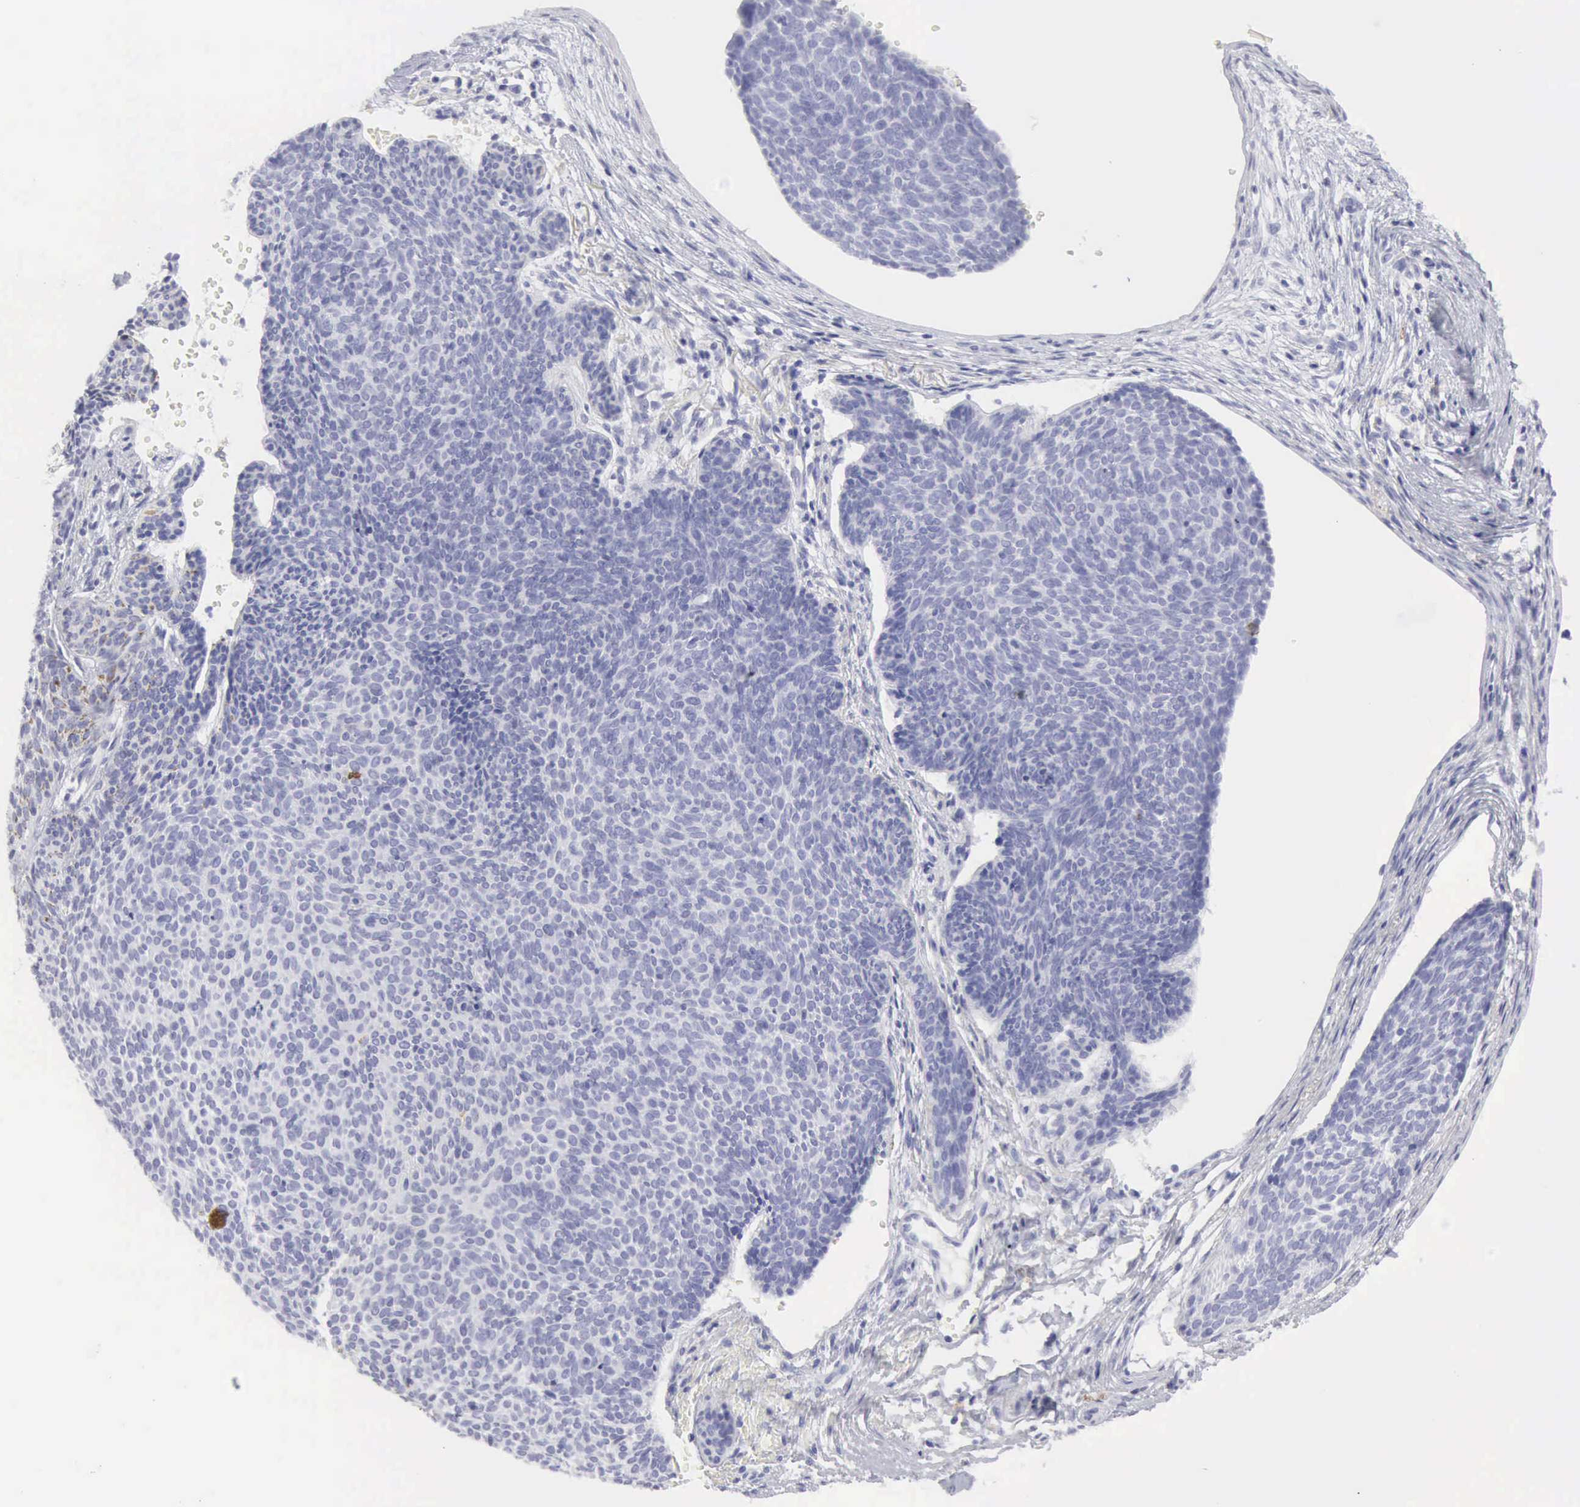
{"staining": {"intensity": "negative", "quantity": "none", "location": "none"}, "tissue": "skin cancer", "cell_type": "Tumor cells", "image_type": "cancer", "snomed": [{"axis": "morphology", "description": "Basal cell carcinoma"}, {"axis": "topography", "description": "Skin"}], "caption": "IHC image of neoplastic tissue: human basal cell carcinoma (skin) stained with DAB exhibits no significant protein positivity in tumor cells. (Stains: DAB (3,3'-diaminobenzidine) immunohistochemistry (IHC) with hematoxylin counter stain, Microscopy: brightfield microscopy at high magnification).", "gene": "NCAM1", "patient": {"sex": "male", "age": 84}}